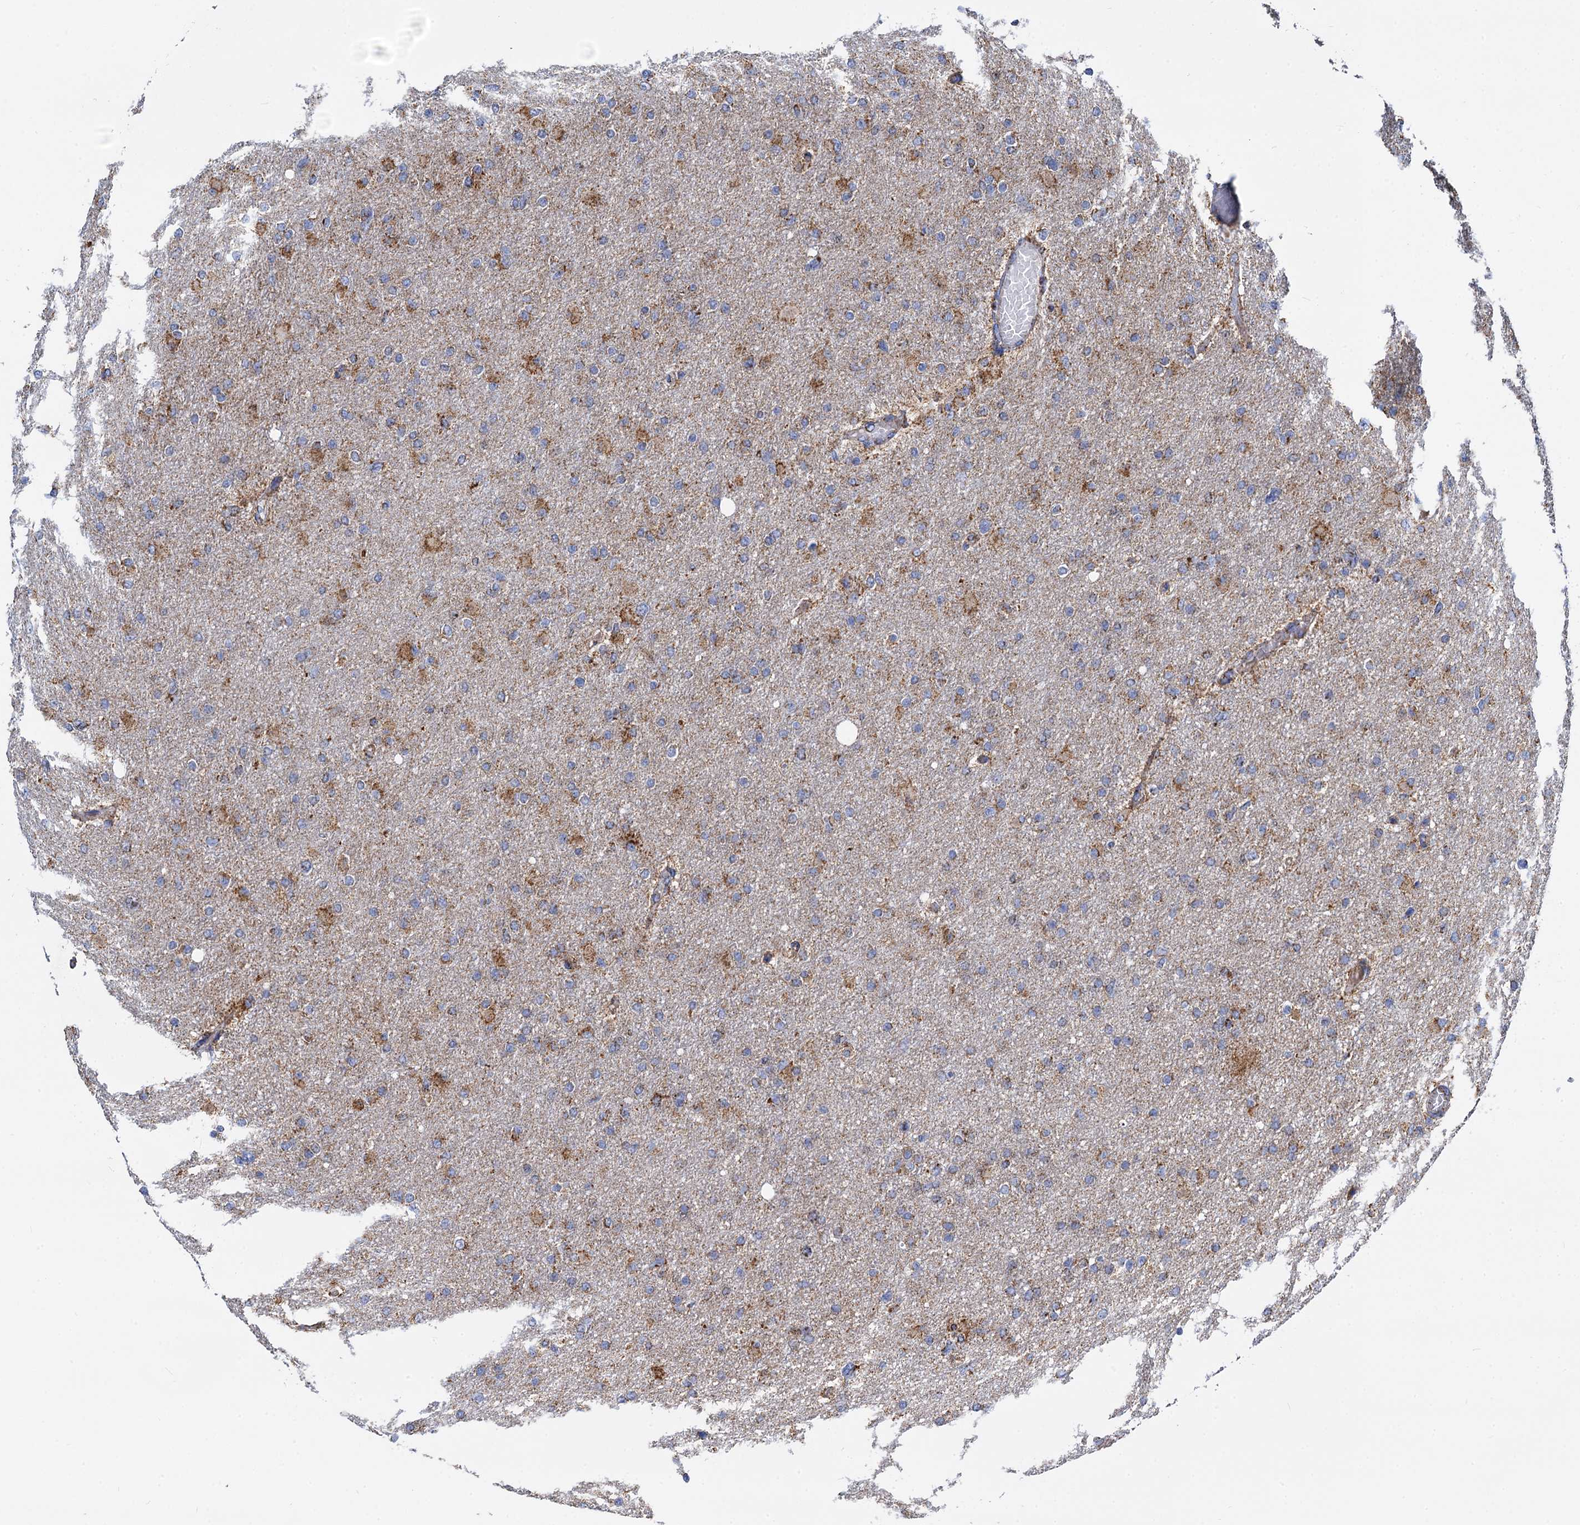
{"staining": {"intensity": "moderate", "quantity": "25%-75%", "location": "cytoplasmic/membranous"}, "tissue": "glioma", "cell_type": "Tumor cells", "image_type": "cancer", "snomed": [{"axis": "morphology", "description": "Glioma, malignant, High grade"}, {"axis": "topography", "description": "Cerebral cortex"}], "caption": "Glioma tissue shows moderate cytoplasmic/membranous staining in about 25%-75% of tumor cells, visualized by immunohistochemistry.", "gene": "TIMM10", "patient": {"sex": "female", "age": 36}}